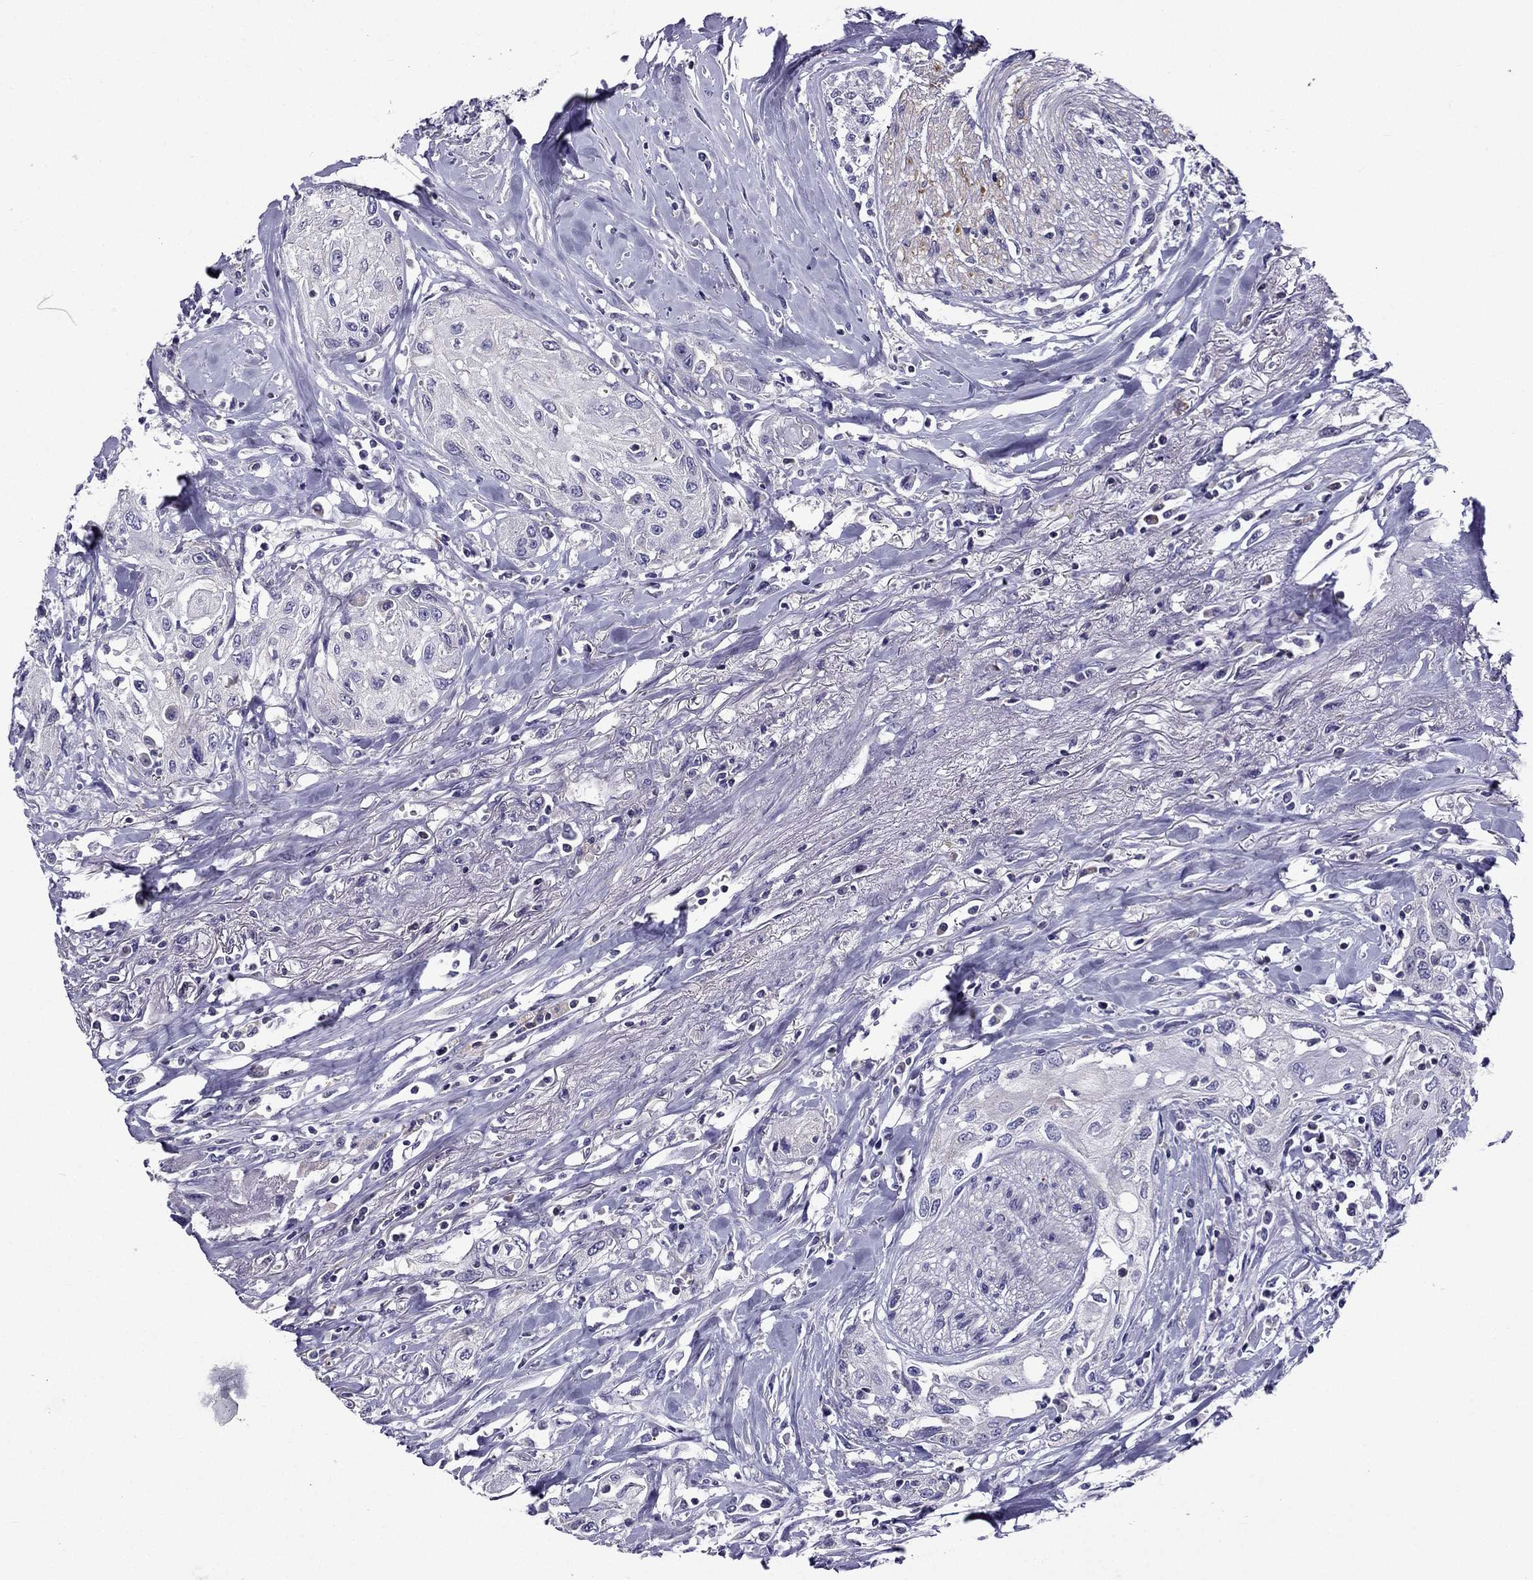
{"staining": {"intensity": "negative", "quantity": "none", "location": "none"}, "tissue": "head and neck cancer", "cell_type": "Tumor cells", "image_type": "cancer", "snomed": [{"axis": "morphology", "description": "Normal tissue, NOS"}, {"axis": "morphology", "description": "Squamous cell carcinoma, NOS"}, {"axis": "topography", "description": "Oral tissue"}, {"axis": "topography", "description": "Peripheral nerve tissue"}, {"axis": "topography", "description": "Head-Neck"}], "caption": "Protein analysis of head and neck cancer exhibits no significant positivity in tumor cells.", "gene": "AAK1", "patient": {"sex": "female", "age": 59}}